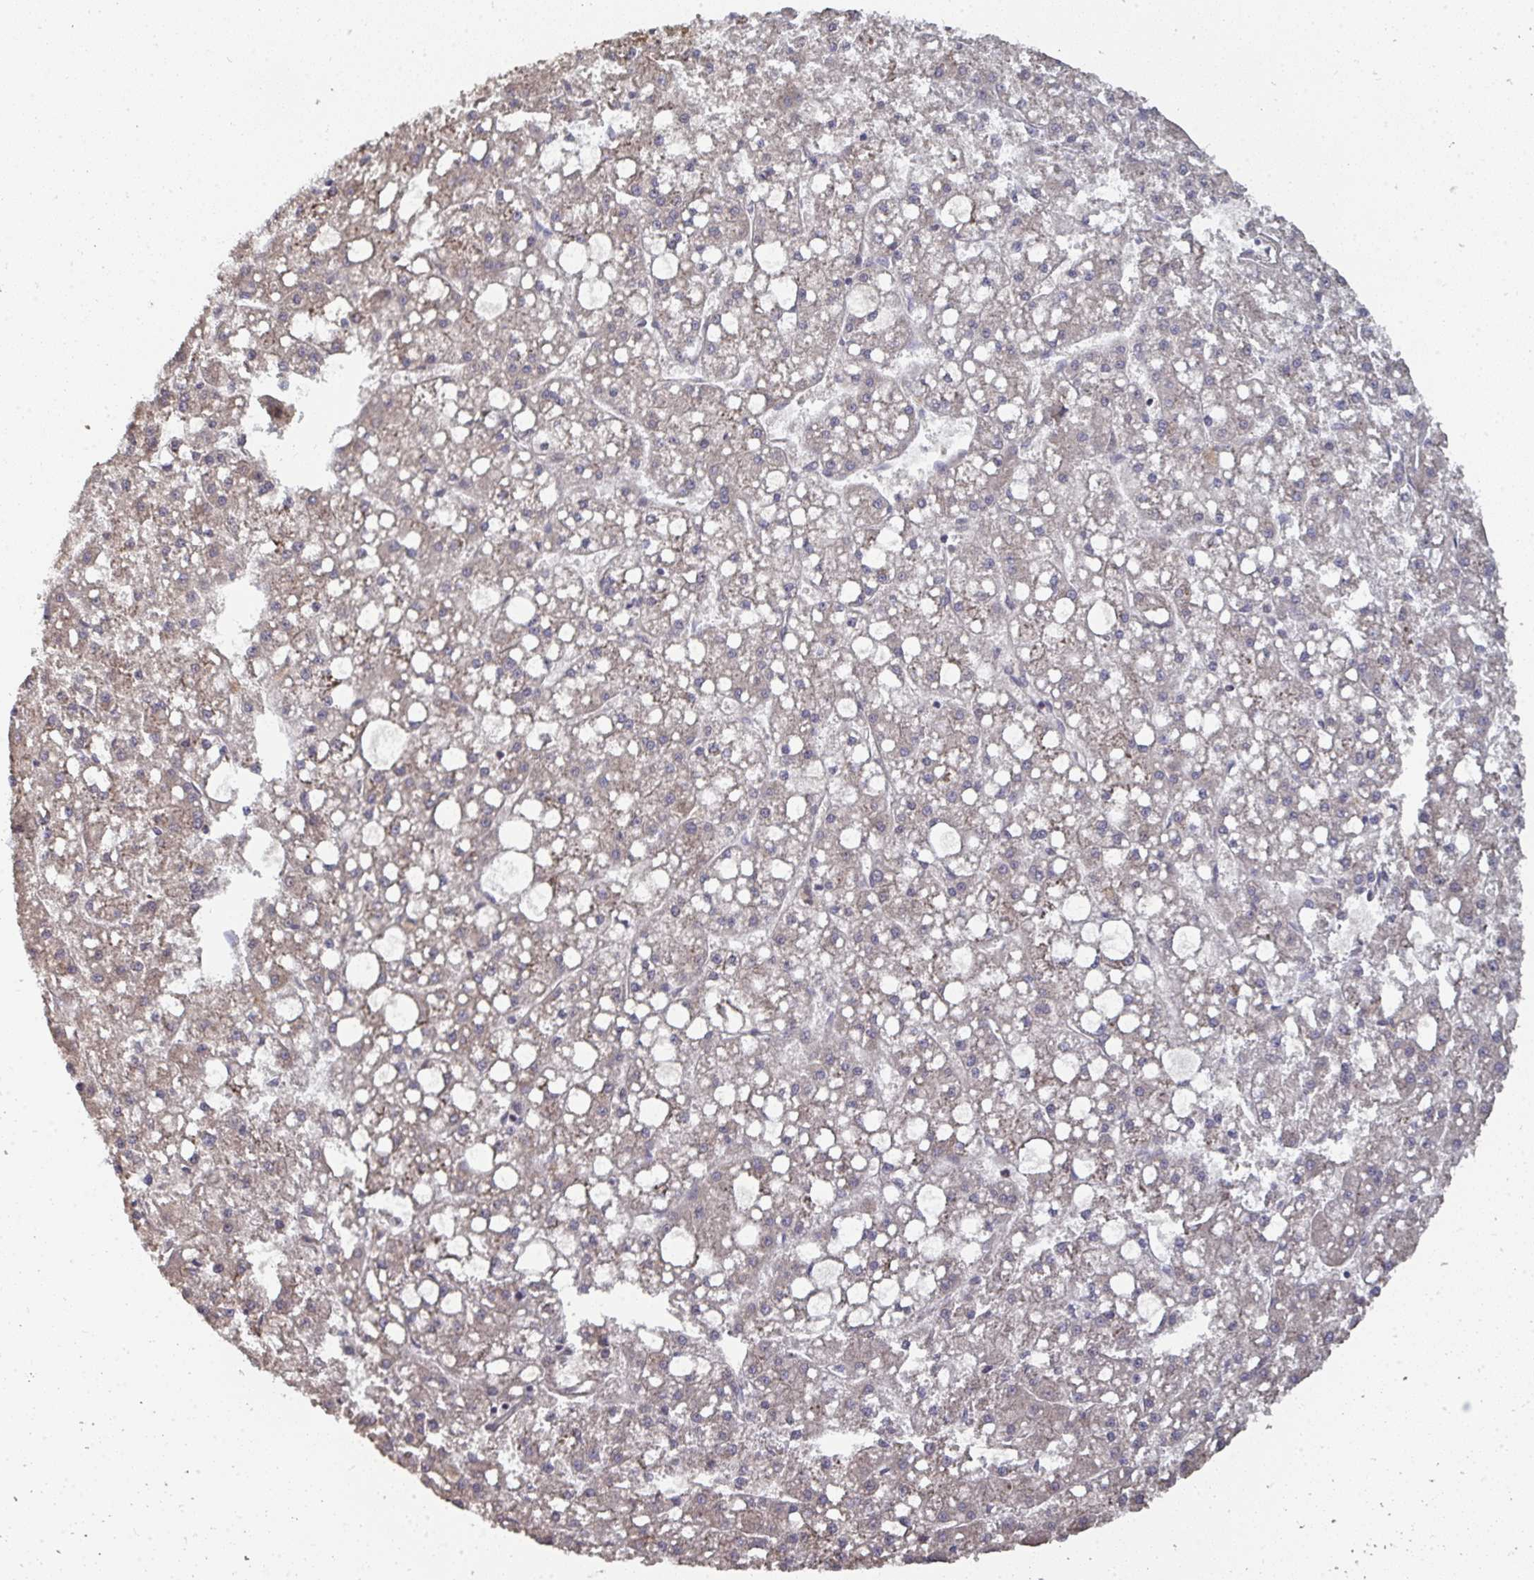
{"staining": {"intensity": "weak", "quantity": "25%-75%", "location": "cytoplasmic/membranous"}, "tissue": "liver cancer", "cell_type": "Tumor cells", "image_type": "cancer", "snomed": [{"axis": "morphology", "description": "Carcinoma, Hepatocellular, NOS"}, {"axis": "topography", "description": "Liver"}], "caption": "Tumor cells show low levels of weak cytoplasmic/membranous positivity in approximately 25%-75% of cells in liver hepatocellular carcinoma.", "gene": "ZFYVE28", "patient": {"sex": "male", "age": 67}}